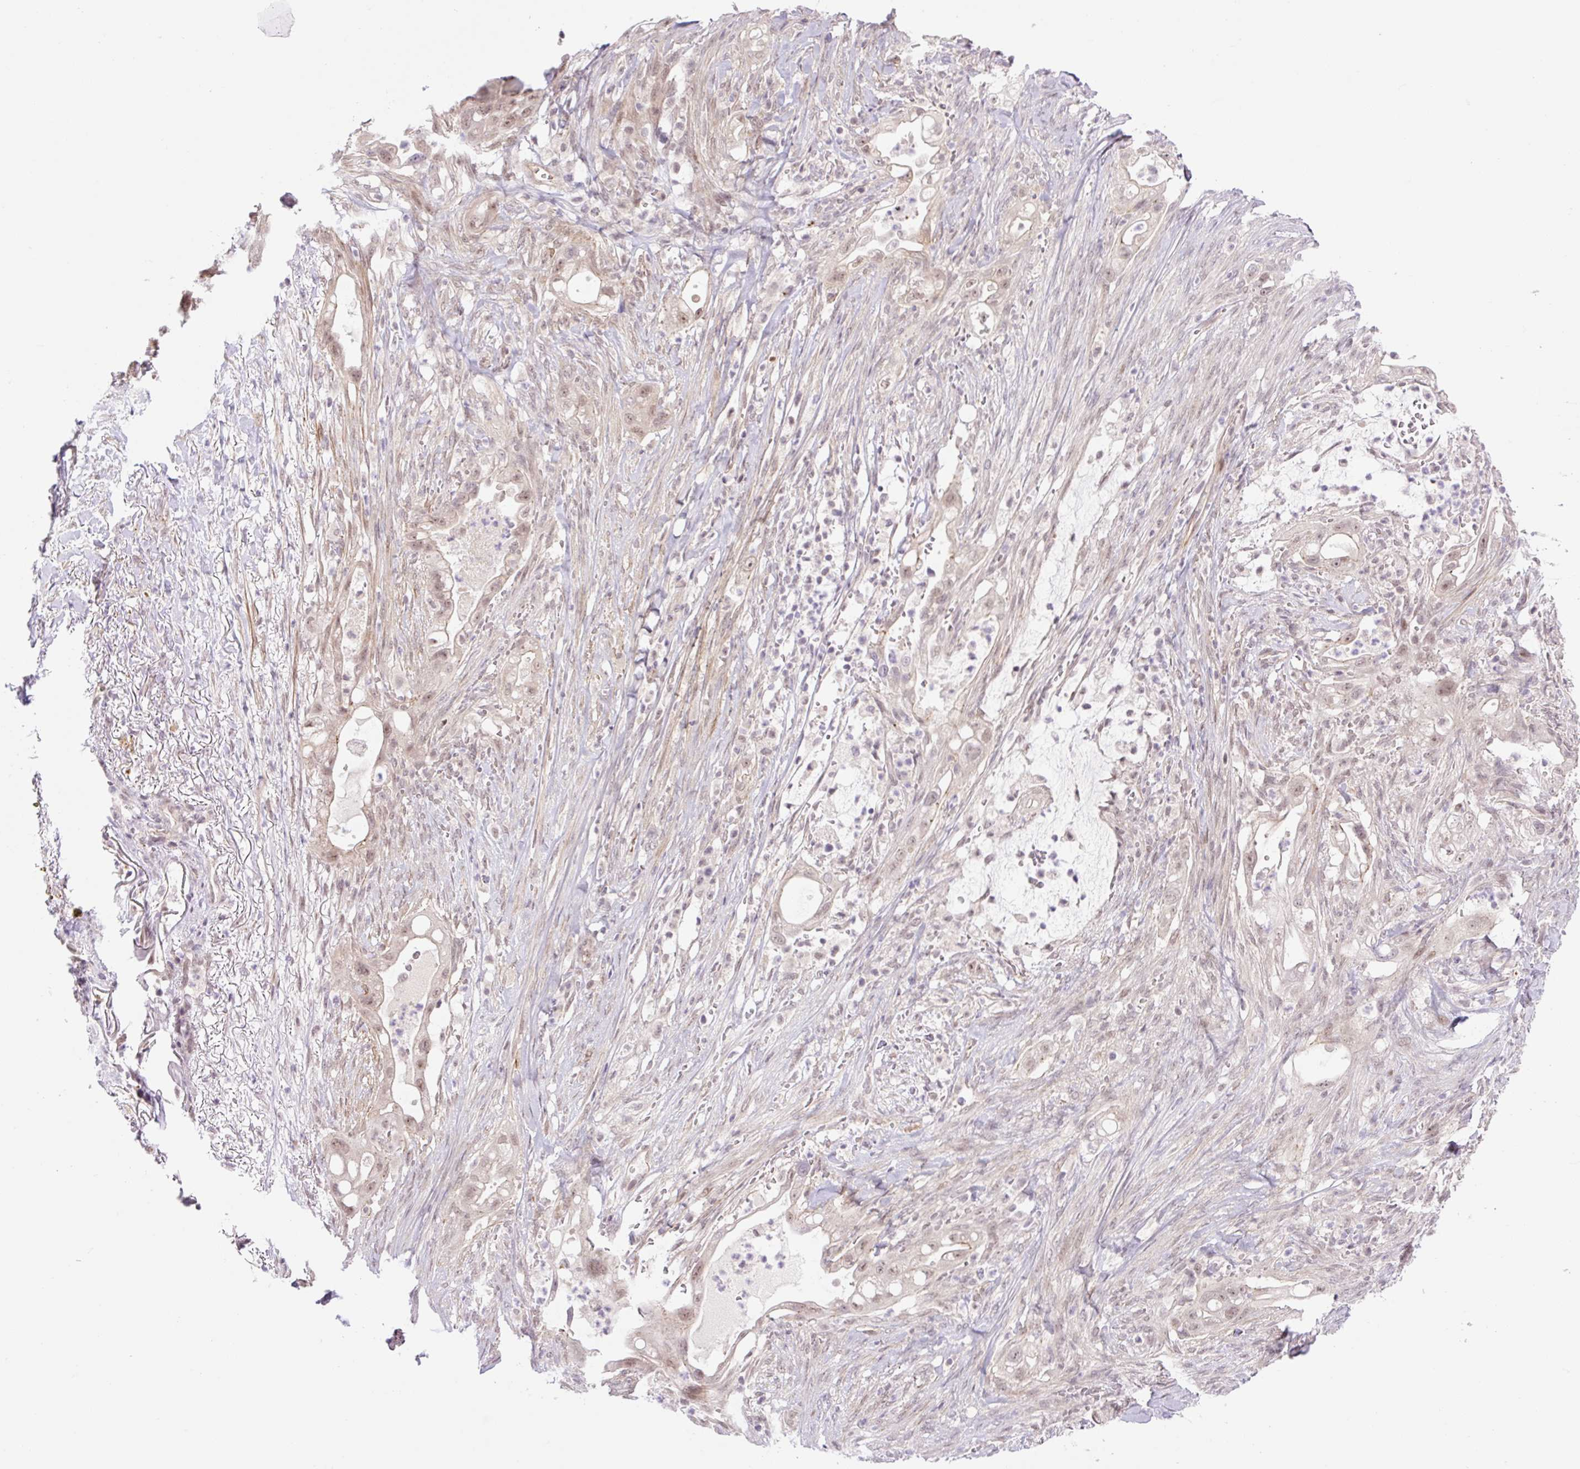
{"staining": {"intensity": "moderate", "quantity": "25%-75%", "location": "cytoplasmic/membranous,nuclear"}, "tissue": "pancreatic cancer", "cell_type": "Tumor cells", "image_type": "cancer", "snomed": [{"axis": "morphology", "description": "Adenocarcinoma, NOS"}, {"axis": "topography", "description": "Pancreas"}], "caption": "Pancreatic cancer stained with DAB immunohistochemistry (IHC) displays medium levels of moderate cytoplasmic/membranous and nuclear staining in approximately 25%-75% of tumor cells. (Stains: DAB in brown, nuclei in blue, Microscopy: brightfield microscopy at high magnification).", "gene": "ICE1", "patient": {"sex": "male", "age": 44}}